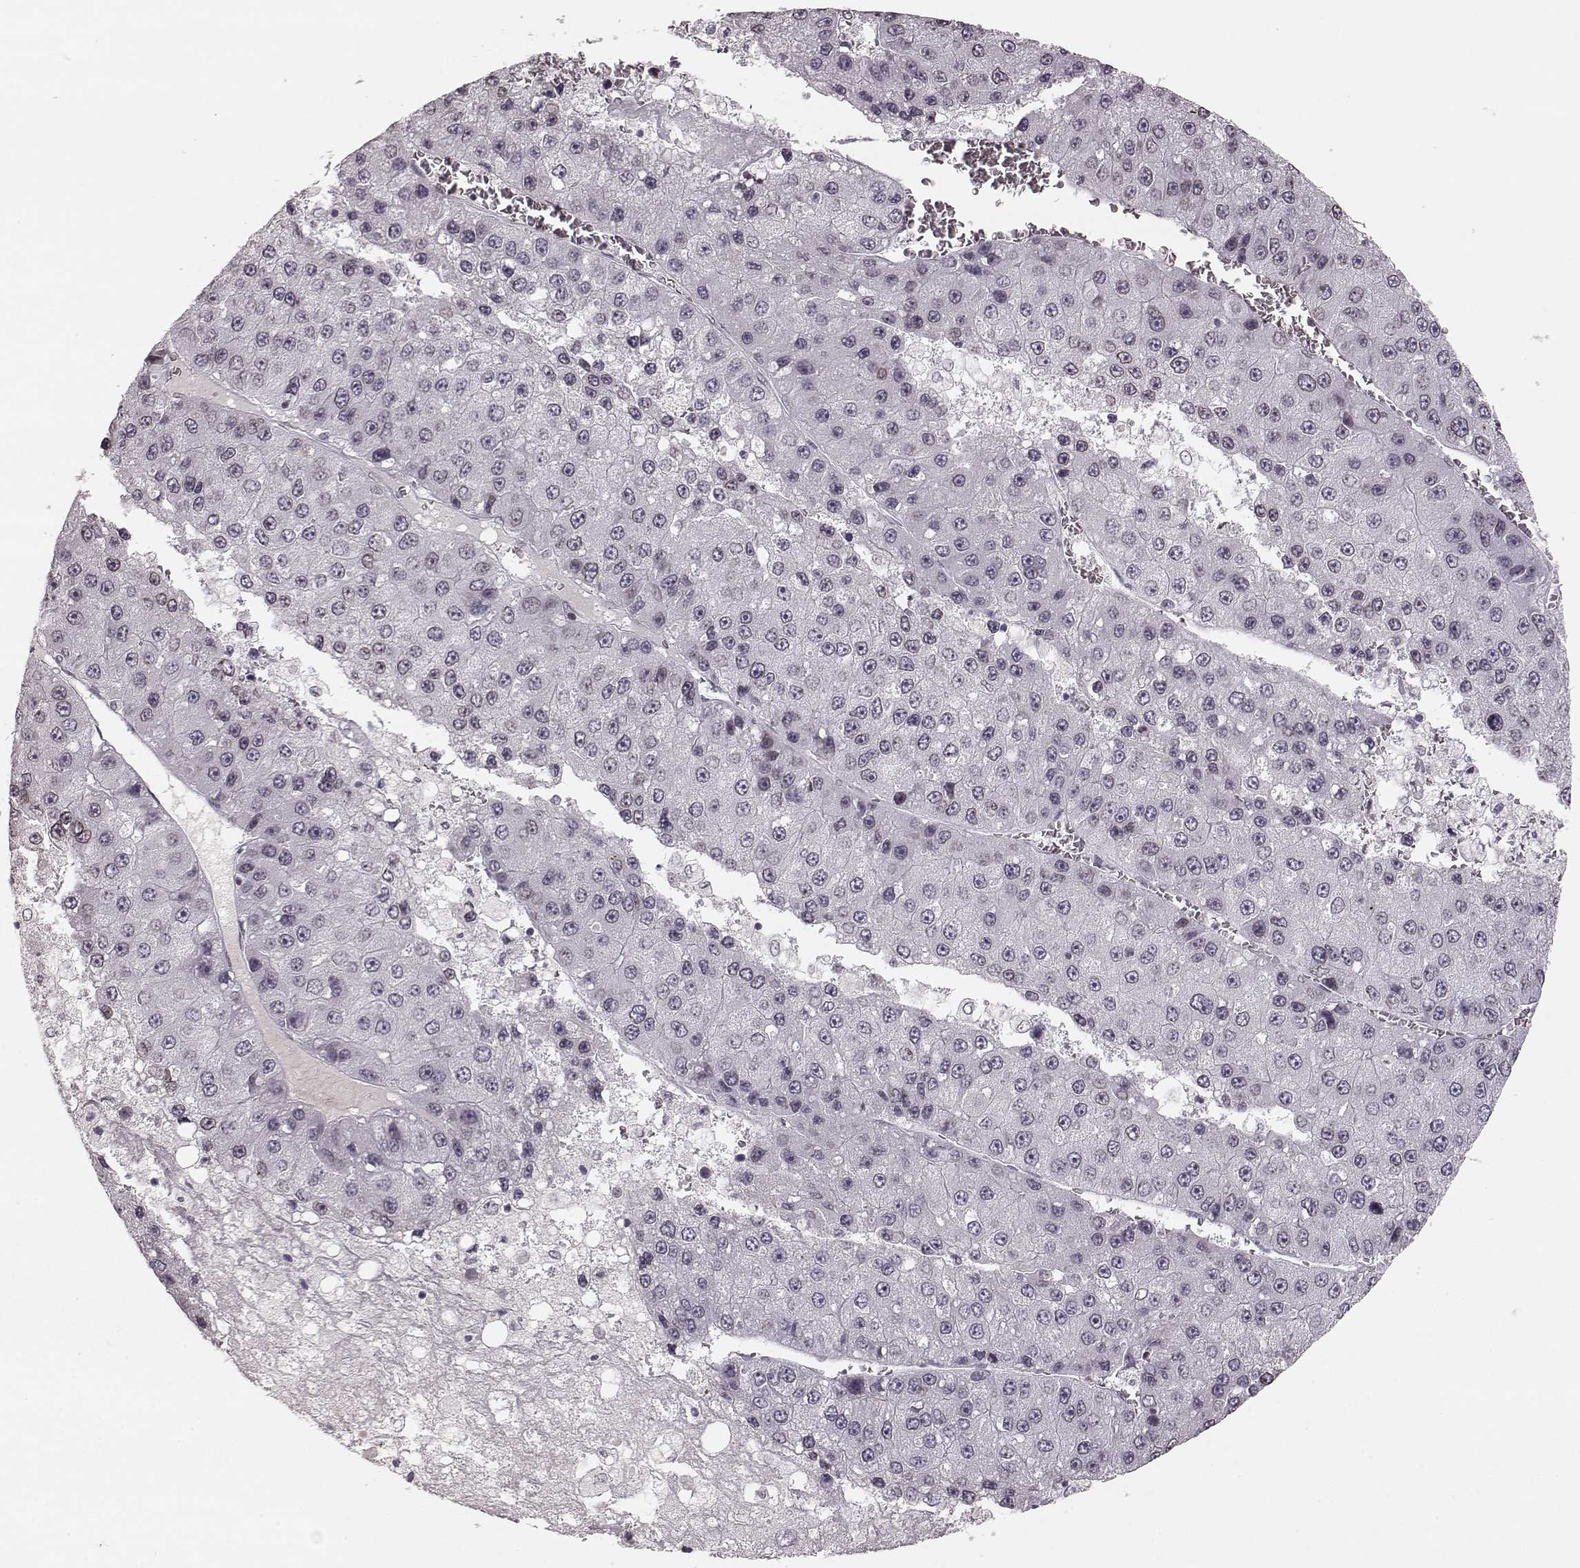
{"staining": {"intensity": "negative", "quantity": "none", "location": "none"}, "tissue": "liver cancer", "cell_type": "Tumor cells", "image_type": "cancer", "snomed": [{"axis": "morphology", "description": "Carcinoma, Hepatocellular, NOS"}, {"axis": "topography", "description": "Liver"}], "caption": "The histopathology image demonstrates no staining of tumor cells in hepatocellular carcinoma (liver).", "gene": "DCAF12", "patient": {"sex": "female", "age": 73}}